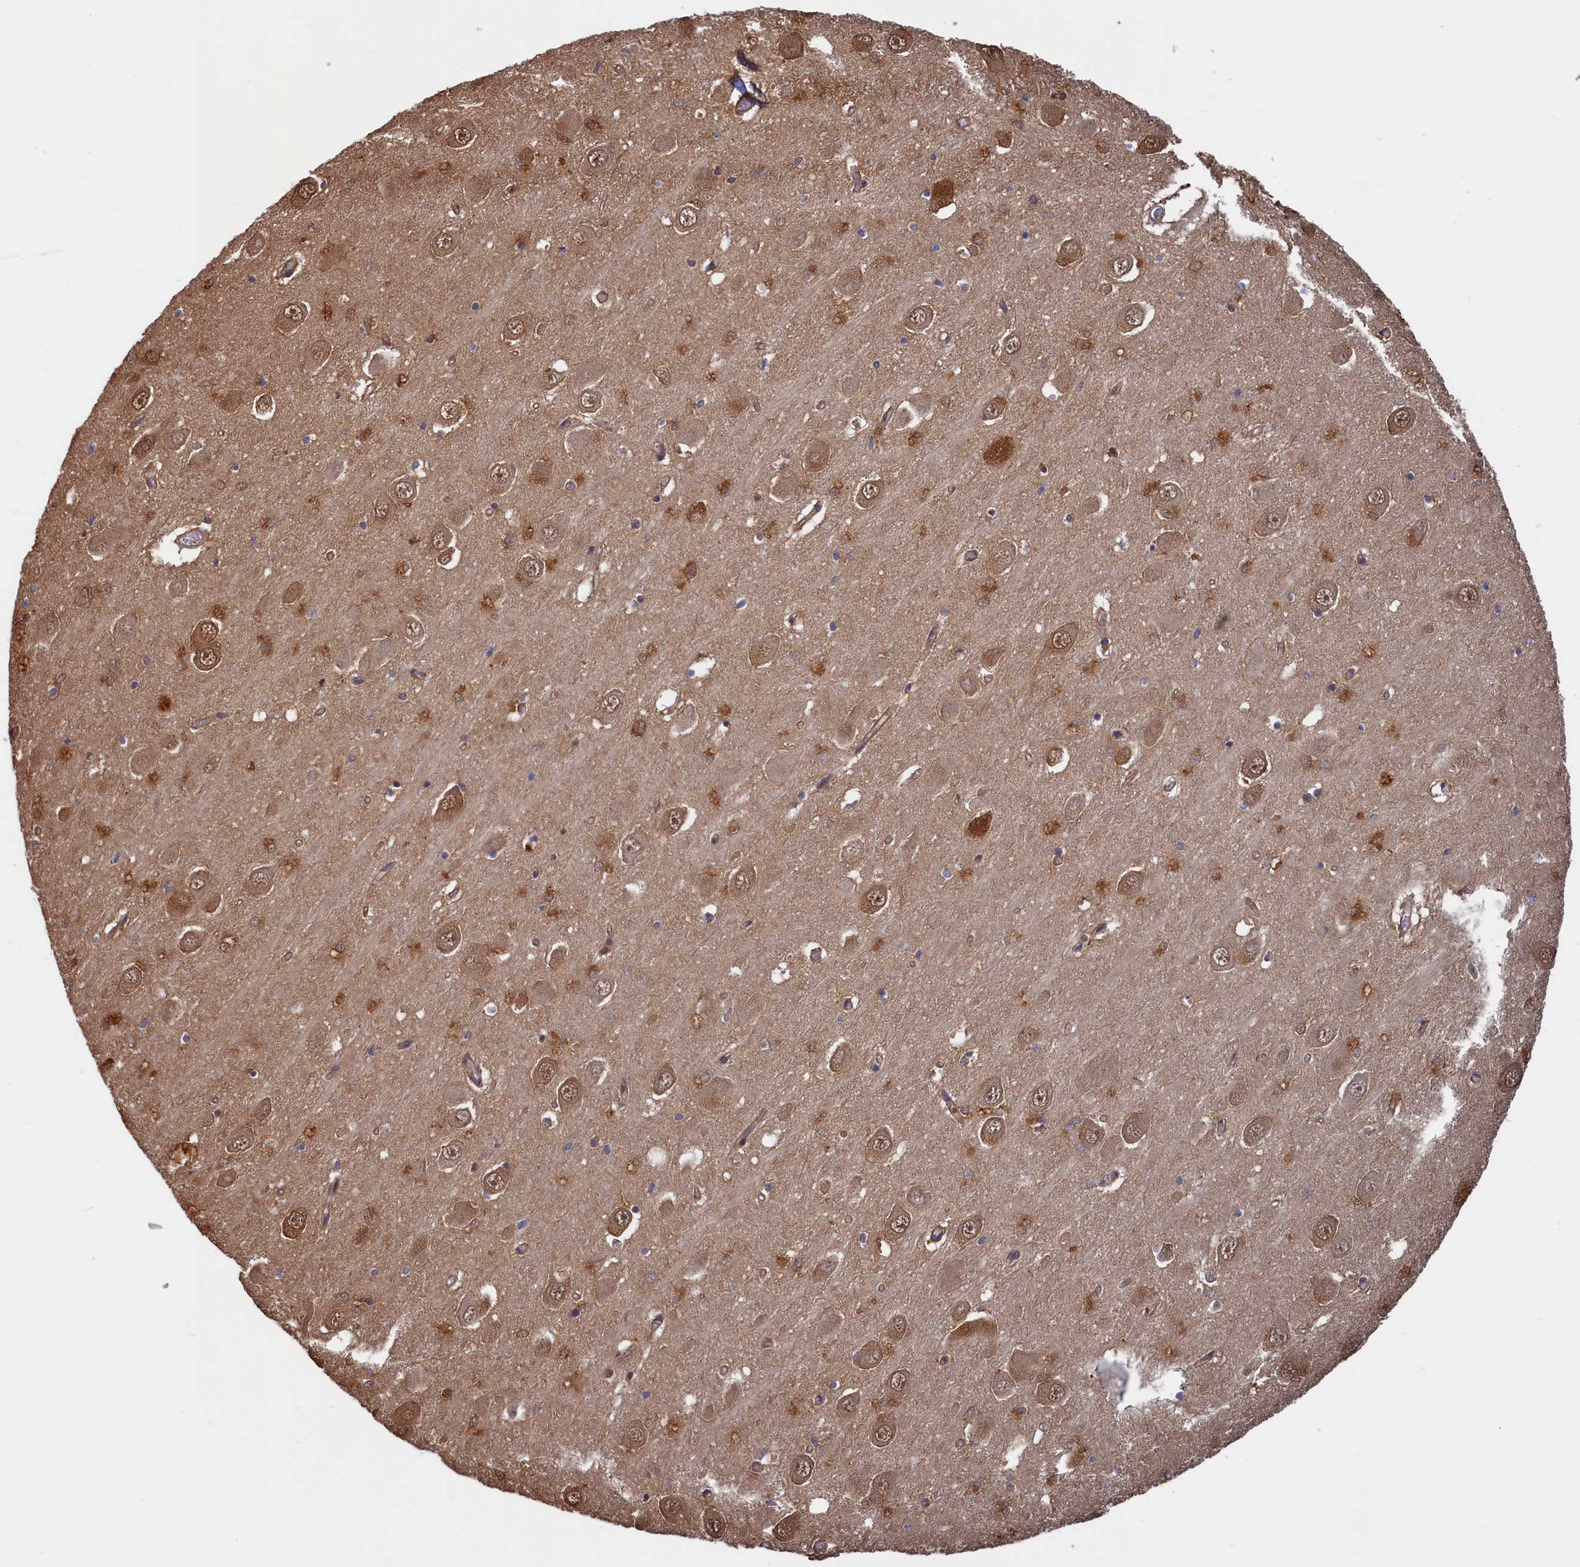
{"staining": {"intensity": "moderate", "quantity": "<25%", "location": "cytoplasmic/membranous,nuclear"}, "tissue": "hippocampus", "cell_type": "Glial cells", "image_type": "normal", "snomed": [{"axis": "morphology", "description": "Normal tissue, NOS"}, {"axis": "topography", "description": "Hippocampus"}], "caption": "A high-resolution histopathology image shows IHC staining of benign hippocampus, which exhibits moderate cytoplasmic/membranous,nuclear positivity in approximately <25% of glial cells. (IHC, brightfield microscopy, high magnification).", "gene": "PLP2", "patient": {"sex": "male", "age": 70}}